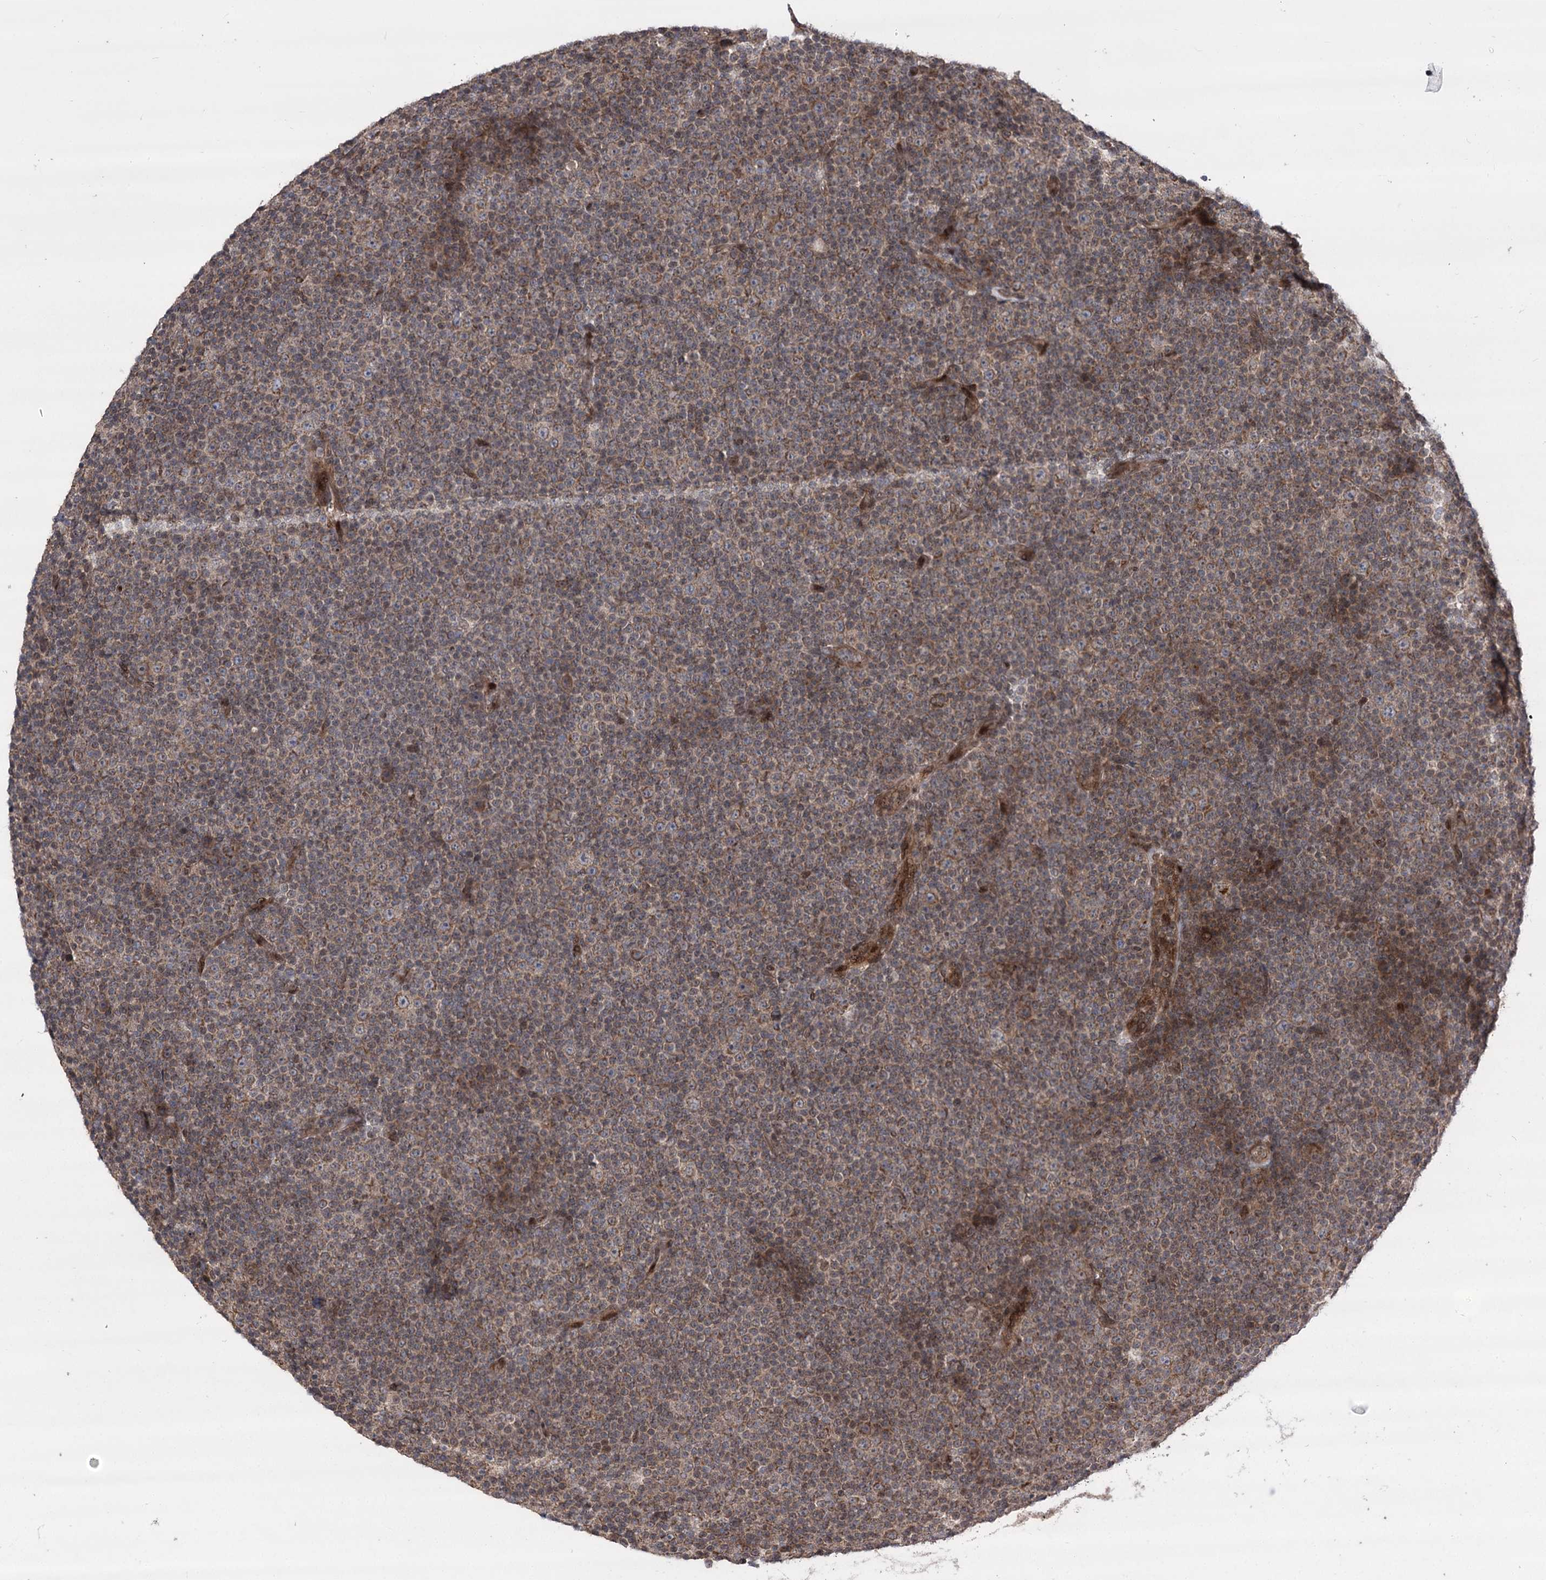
{"staining": {"intensity": "weak", "quantity": "25%-75%", "location": "cytoplasmic/membranous"}, "tissue": "lymphoma", "cell_type": "Tumor cells", "image_type": "cancer", "snomed": [{"axis": "morphology", "description": "Malignant lymphoma, non-Hodgkin's type, Low grade"}, {"axis": "topography", "description": "Lymph node"}], "caption": "Lymphoma tissue exhibits weak cytoplasmic/membranous positivity in about 25%-75% of tumor cells, visualized by immunohistochemistry. (Brightfield microscopy of DAB IHC at high magnification).", "gene": "TENM2", "patient": {"sex": "female", "age": 67}}